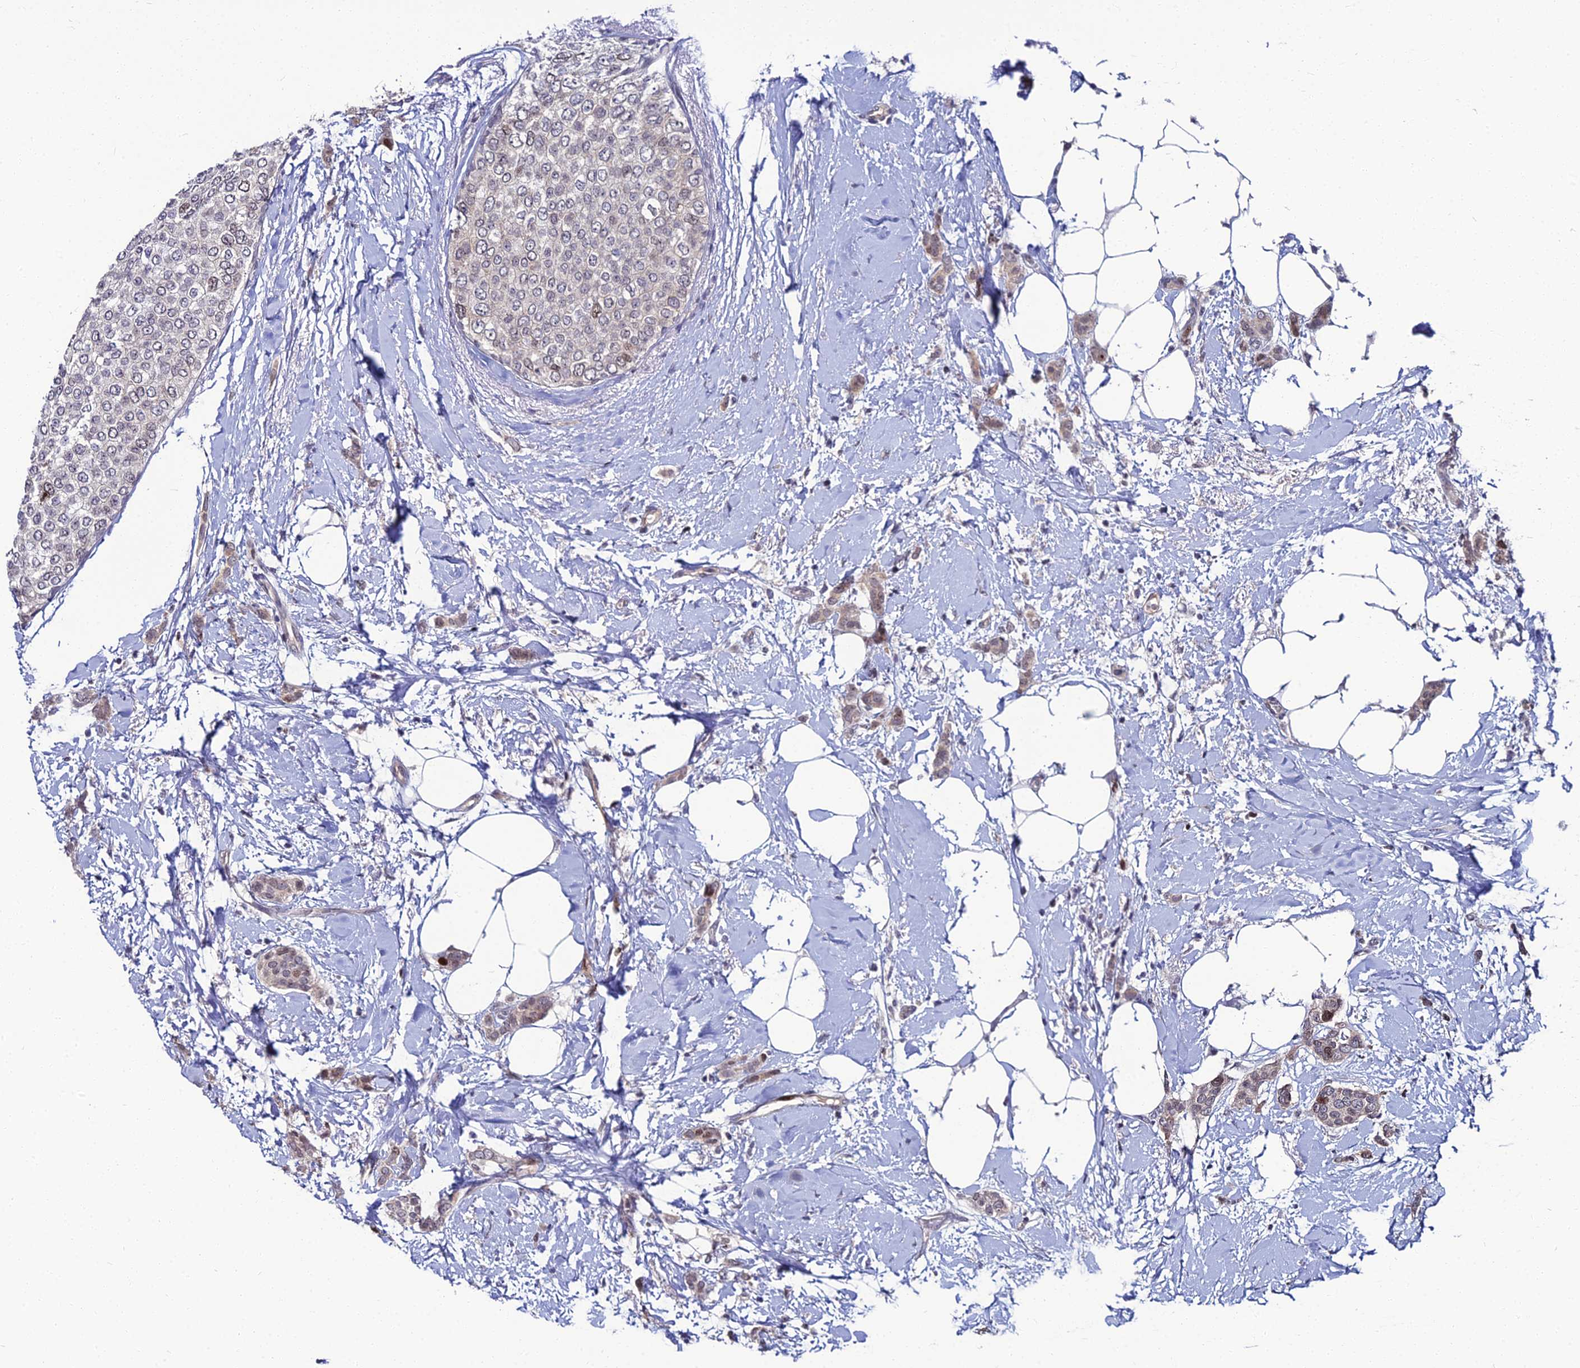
{"staining": {"intensity": "moderate", "quantity": "<25%", "location": "nuclear"}, "tissue": "breast cancer", "cell_type": "Tumor cells", "image_type": "cancer", "snomed": [{"axis": "morphology", "description": "Duct carcinoma"}, {"axis": "topography", "description": "Breast"}], "caption": "Brown immunohistochemical staining in human infiltrating ductal carcinoma (breast) exhibits moderate nuclear staining in approximately <25% of tumor cells. (Stains: DAB (3,3'-diaminobenzidine) in brown, nuclei in blue, Microscopy: brightfield microscopy at high magnification).", "gene": "TAF9B", "patient": {"sex": "female", "age": 72}}